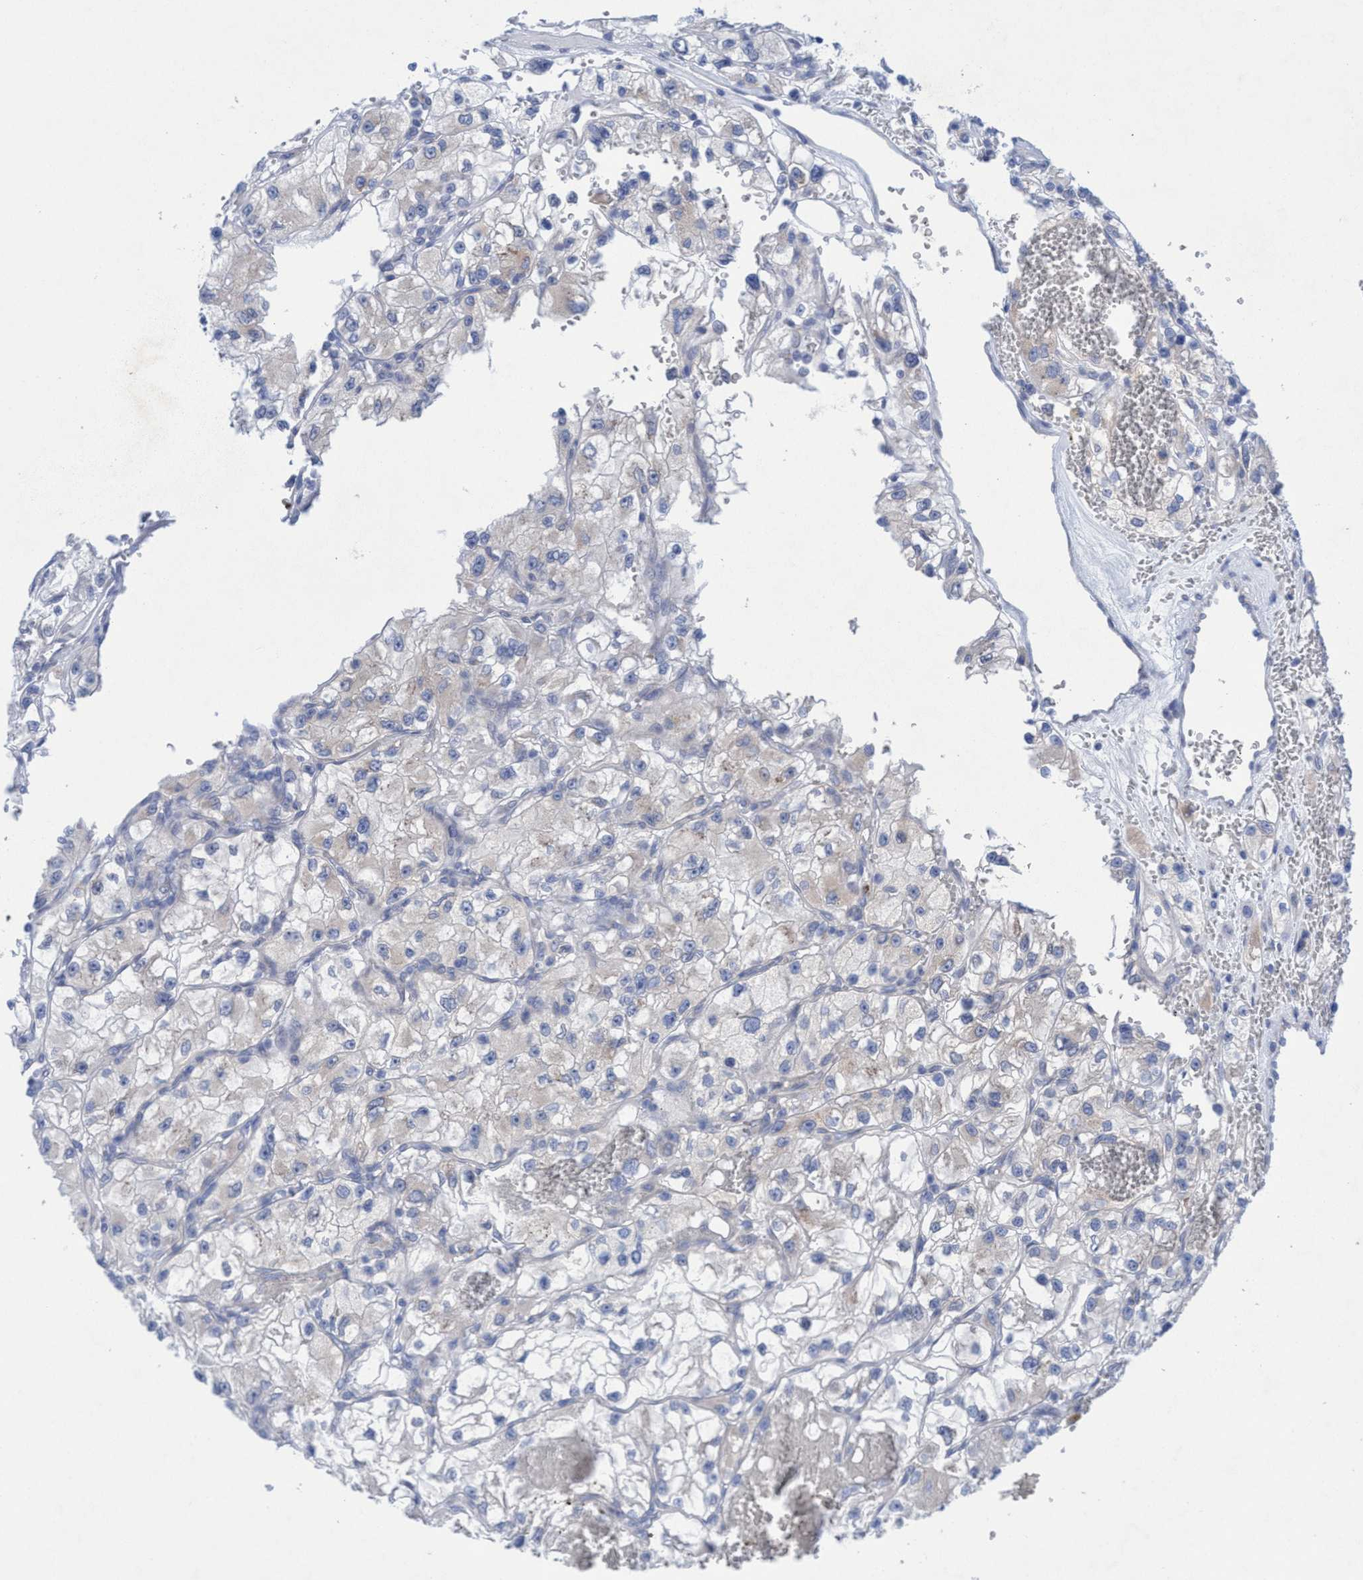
{"staining": {"intensity": "weak", "quantity": "<25%", "location": "cytoplasmic/membranous"}, "tissue": "renal cancer", "cell_type": "Tumor cells", "image_type": "cancer", "snomed": [{"axis": "morphology", "description": "Adenocarcinoma, NOS"}, {"axis": "topography", "description": "Kidney"}], "caption": "Immunohistochemistry (IHC) image of renal adenocarcinoma stained for a protein (brown), which displays no staining in tumor cells.", "gene": "RSAD1", "patient": {"sex": "female", "age": 57}}